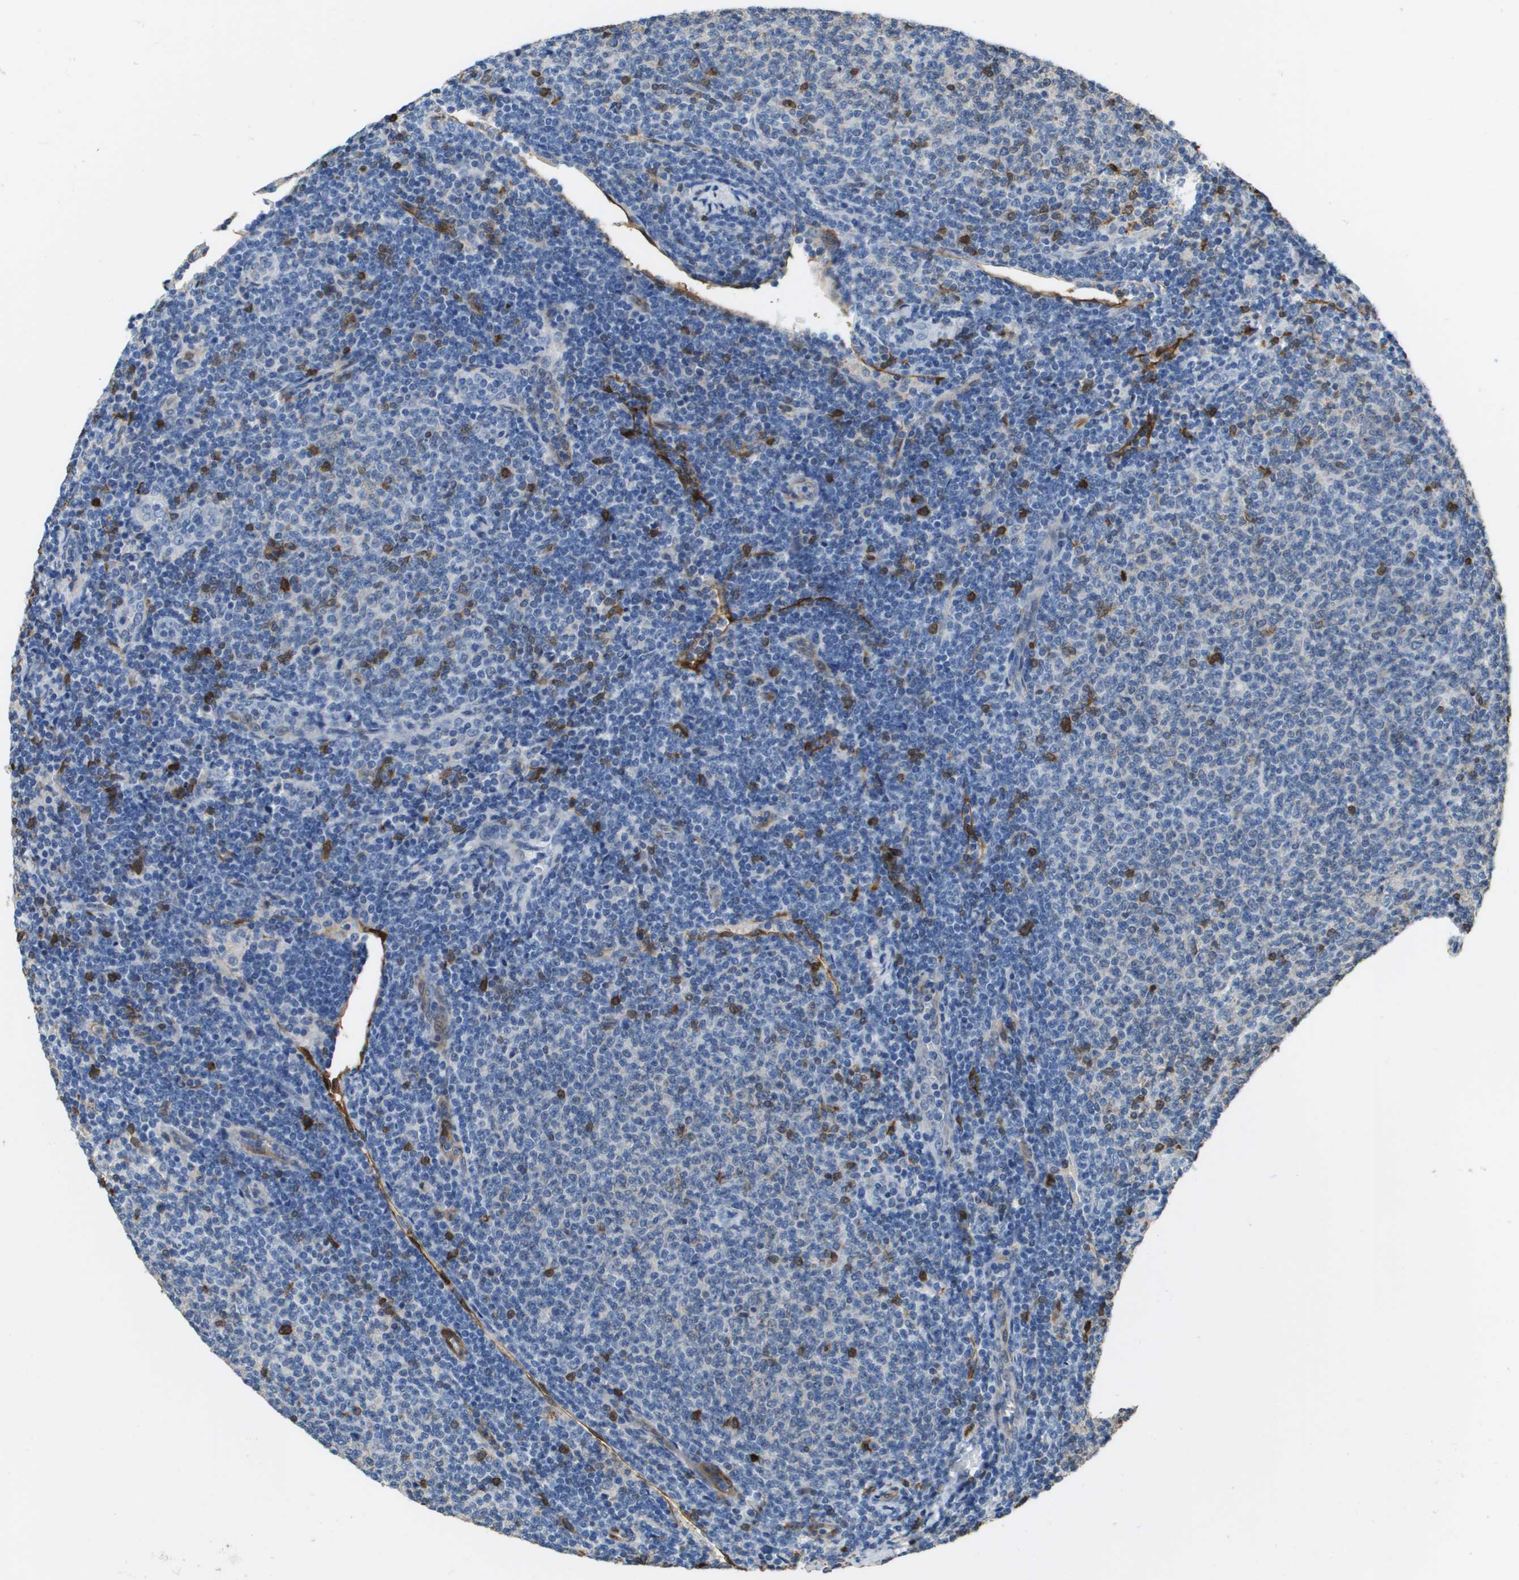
{"staining": {"intensity": "moderate", "quantity": "<25%", "location": "cytoplasmic/membranous"}, "tissue": "lymphoma", "cell_type": "Tumor cells", "image_type": "cancer", "snomed": [{"axis": "morphology", "description": "Malignant lymphoma, non-Hodgkin's type, Low grade"}, {"axis": "topography", "description": "Lymph node"}], "caption": "A histopathology image of lymphoma stained for a protein exhibits moderate cytoplasmic/membranous brown staining in tumor cells.", "gene": "FABP5", "patient": {"sex": "male", "age": 66}}